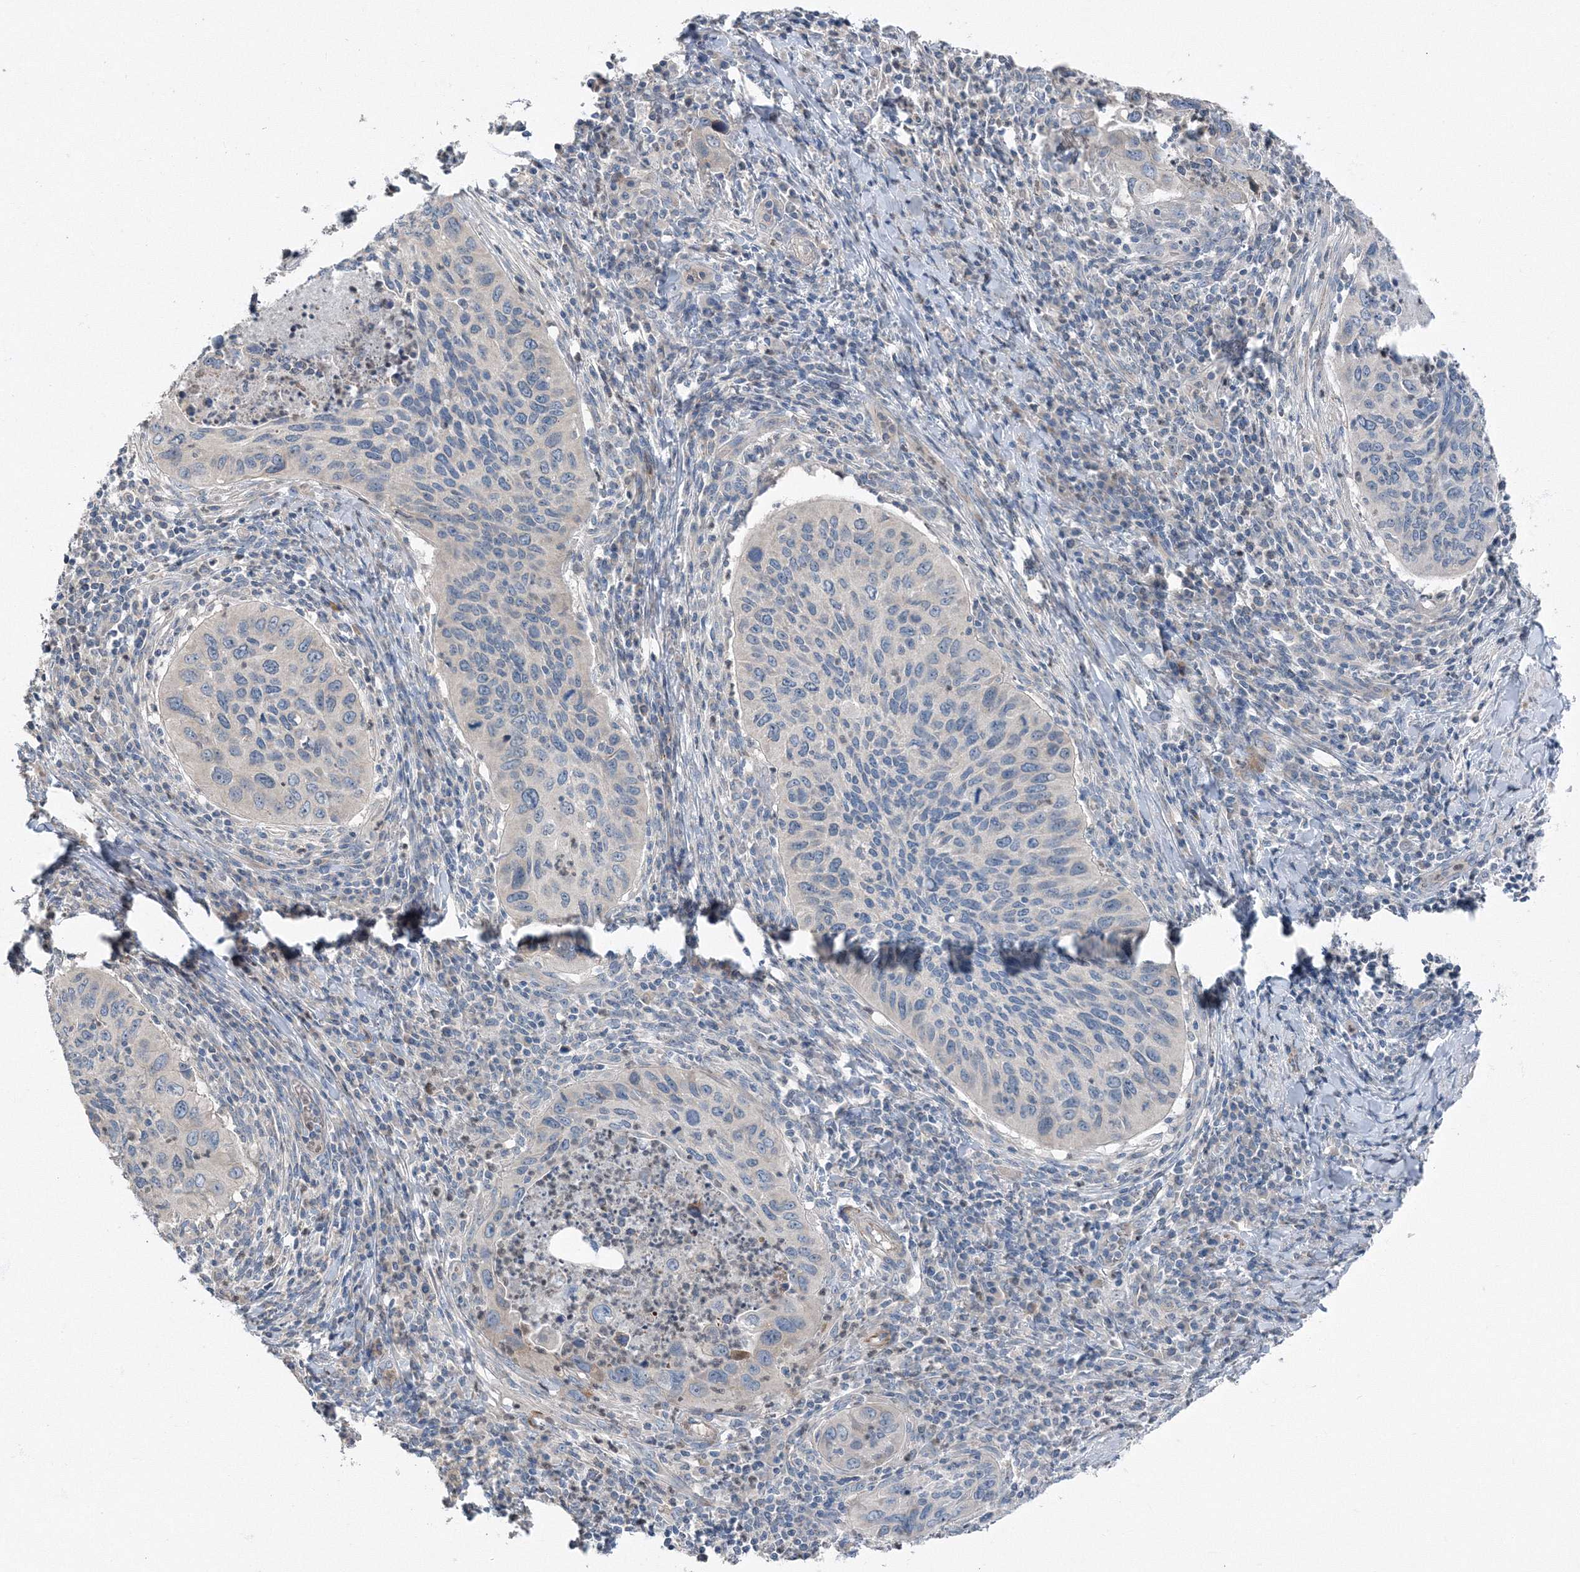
{"staining": {"intensity": "negative", "quantity": "none", "location": "none"}, "tissue": "cervical cancer", "cell_type": "Tumor cells", "image_type": "cancer", "snomed": [{"axis": "morphology", "description": "Squamous cell carcinoma, NOS"}, {"axis": "topography", "description": "Cervix"}], "caption": "The immunohistochemistry (IHC) histopathology image has no significant expression in tumor cells of cervical squamous cell carcinoma tissue. (DAB immunohistochemistry, high magnification).", "gene": "AASDH", "patient": {"sex": "female", "age": 38}}